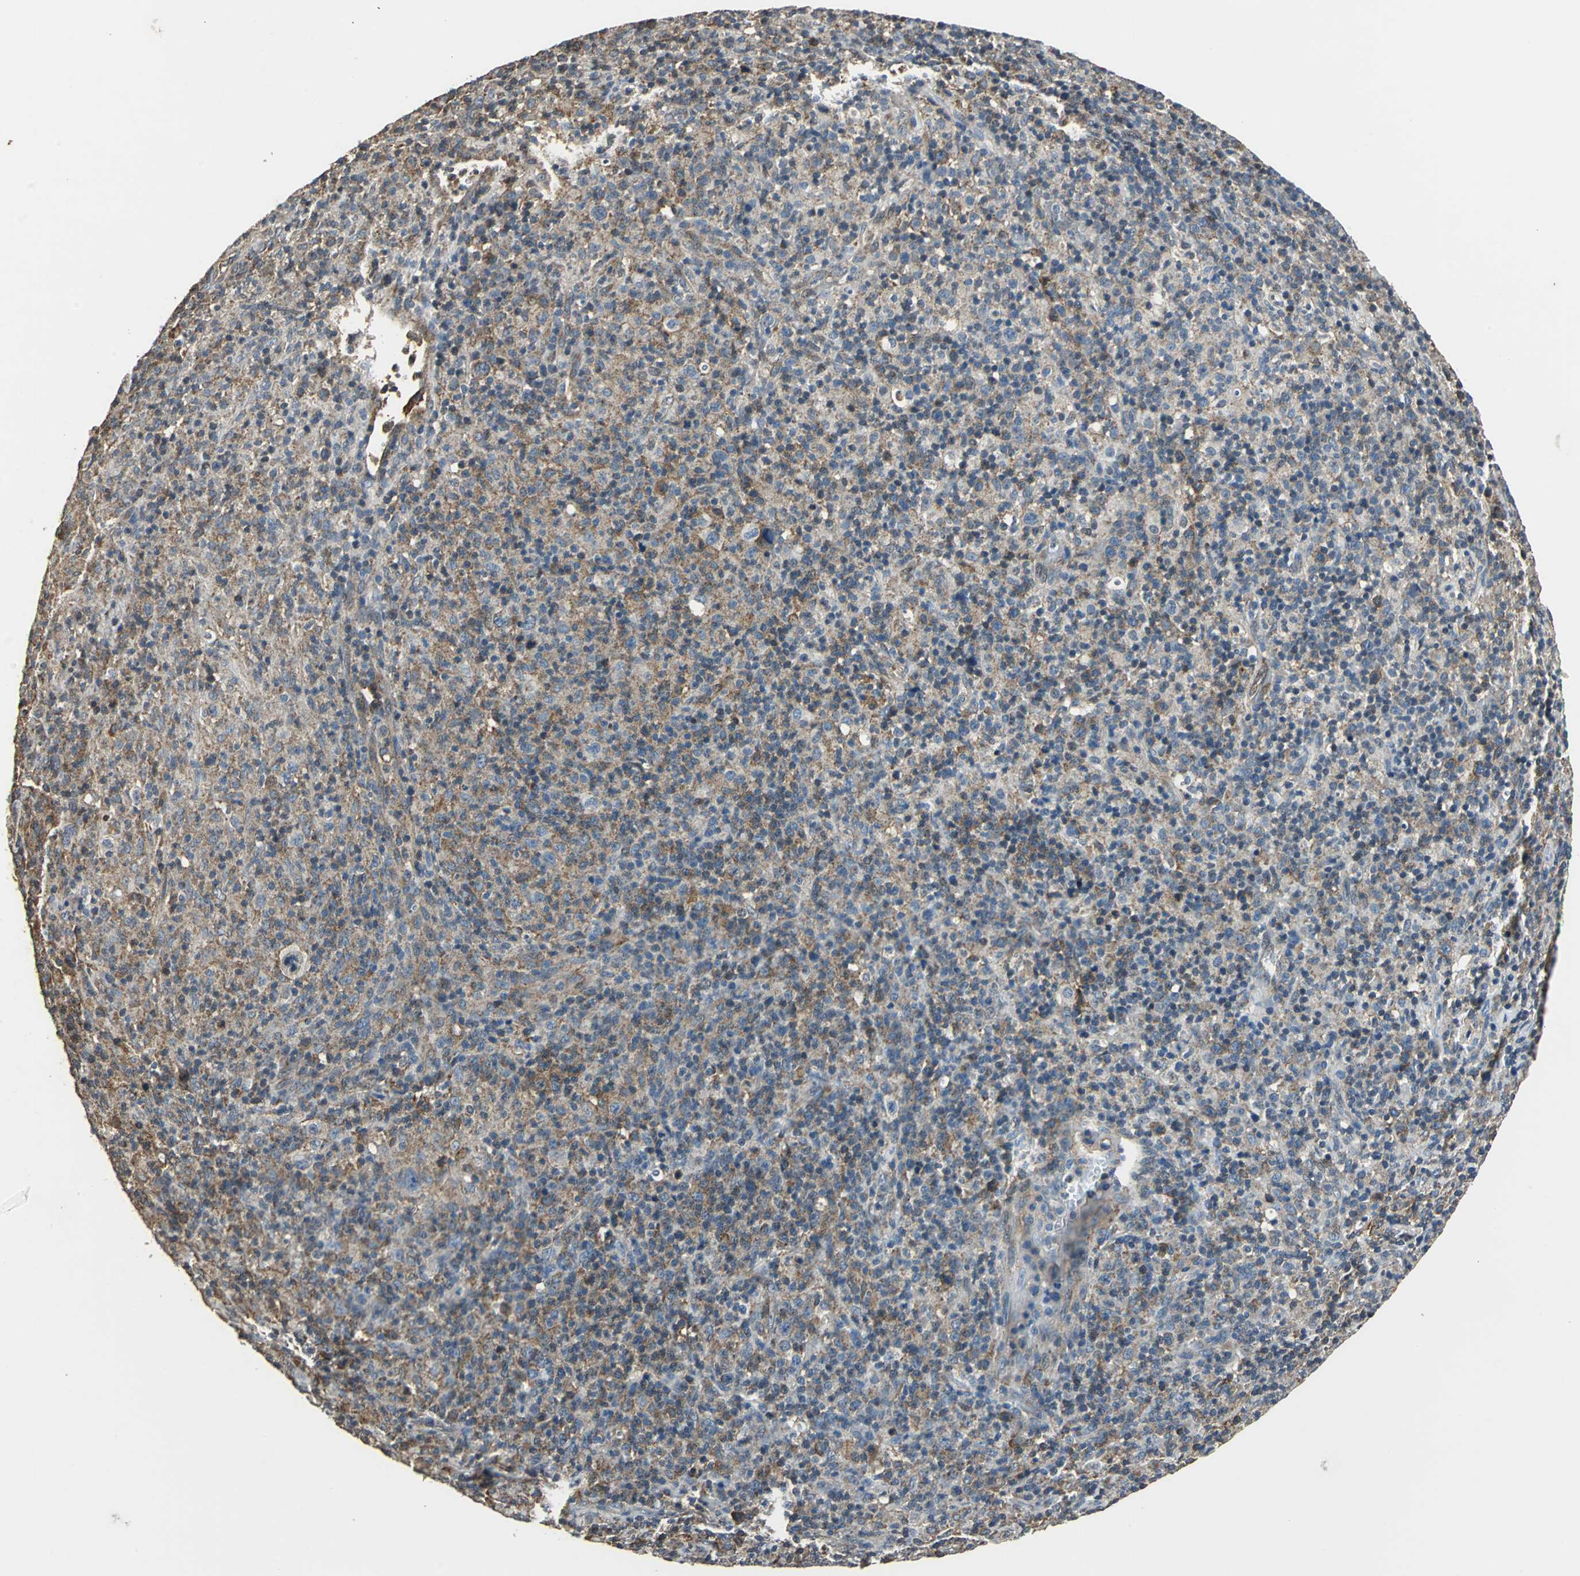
{"staining": {"intensity": "weak", "quantity": ">75%", "location": "cytoplasmic/membranous"}, "tissue": "lymphoma", "cell_type": "Tumor cells", "image_type": "cancer", "snomed": [{"axis": "morphology", "description": "Hodgkin's disease, NOS"}, {"axis": "topography", "description": "Lymph node"}], "caption": "High-power microscopy captured an immunohistochemistry image of lymphoma, revealing weak cytoplasmic/membranous expression in about >75% of tumor cells.", "gene": "DNAJB4", "patient": {"sex": "male", "age": 65}}